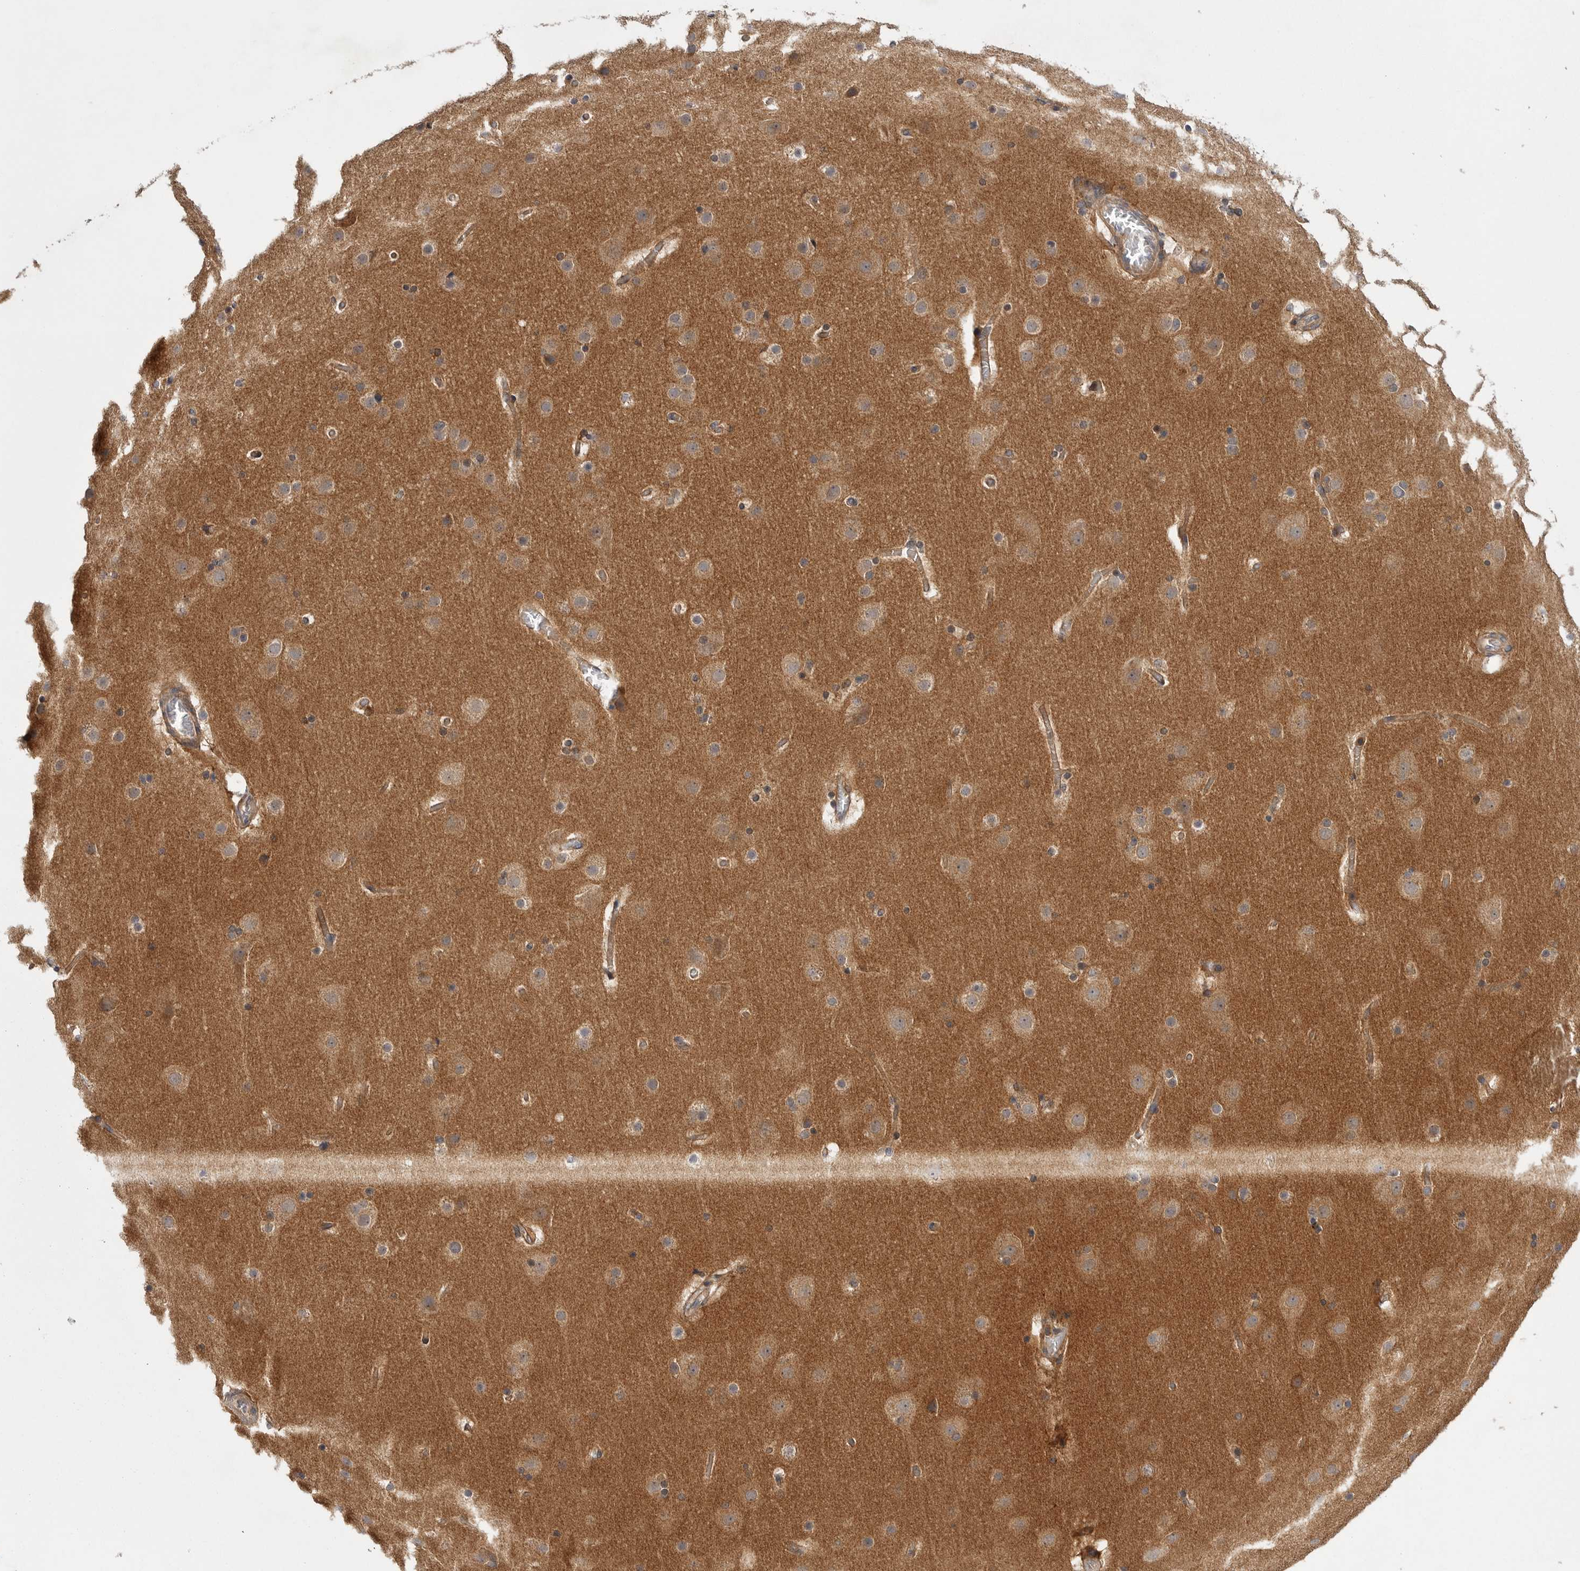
{"staining": {"intensity": "moderate", "quantity": ">75%", "location": "cytoplasmic/membranous"}, "tissue": "cerebral cortex", "cell_type": "Endothelial cells", "image_type": "normal", "snomed": [{"axis": "morphology", "description": "Normal tissue, NOS"}, {"axis": "topography", "description": "Cerebral cortex"}], "caption": "Immunohistochemical staining of normal cerebral cortex displays moderate cytoplasmic/membranous protein positivity in approximately >75% of endothelial cells.", "gene": "OSBPL9", "patient": {"sex": "male", "age": 57}}